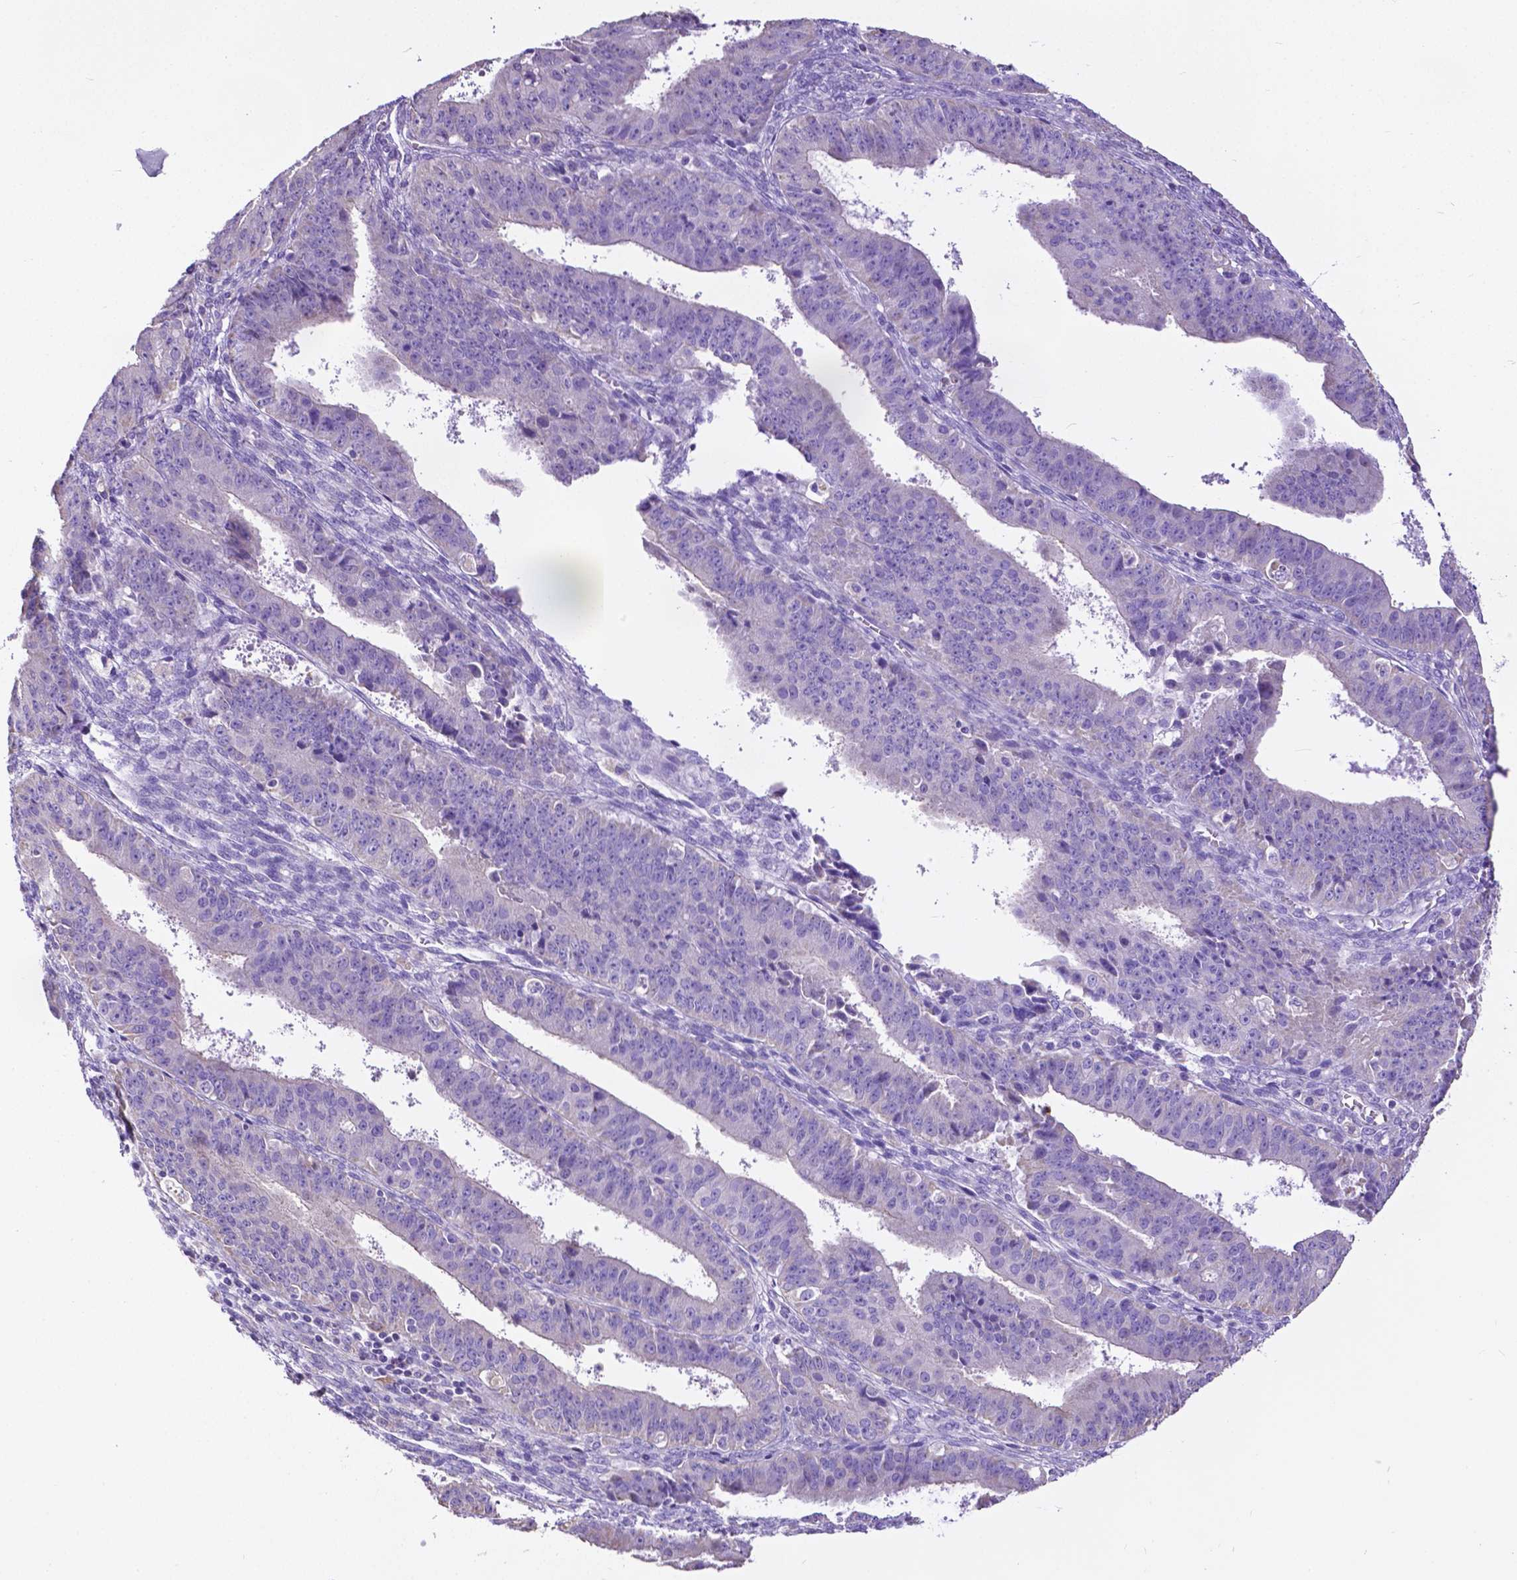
{"staining": {"intensity": "negative", "quantity": "none", "location": "none"}, "tissue": "ovarian cancer", "cell_type": "Tumor cells", "image_type": "cancer", "snomed": [{"axis": "morphology", "description": "Carcinoma, endometroid"}, {"axis": "topography", "description": "Ovary"}], "caption": "Photomicrograph shows no significant protein positivity in tumor cells of ovarian cancer.", "gene": "MMP9", "patient": {"sex": "female", "age": 42}}